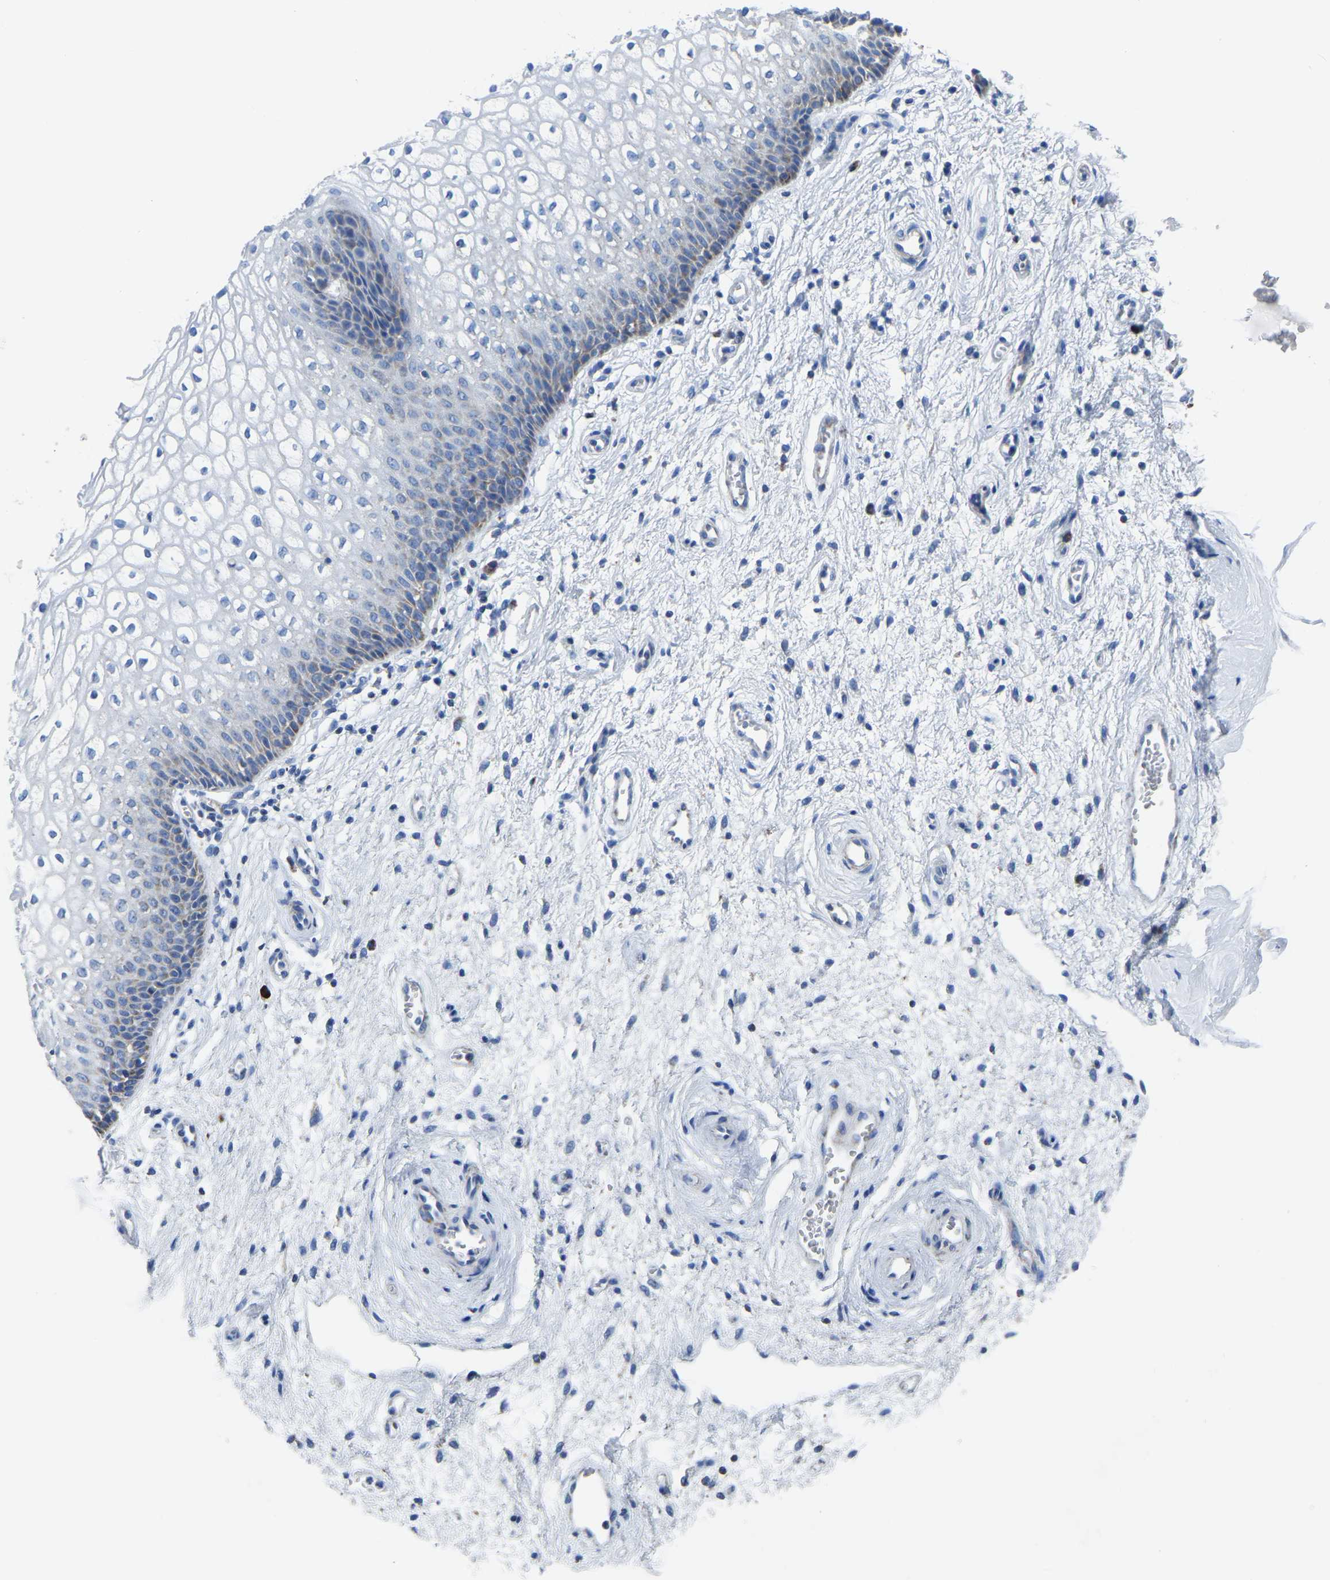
{"staining": {"intensity": "negative", "quantity": "none", "location": "none"}, "tissue": "vagina", "cell_type": "Squamous epithelial cells", "image_type": "normal", "snomed": [{"axis": "morphology", "description": "Normal tissue, NOS"}, {"axis": "topography", "description": "Vagina"}], "caption": "An immunohistochemistry histopathology image of unremarkable vagina is shown. There is no staining in squamous epithelial cells of vagina.", "gene": "ETFA", "patient": {"sex": "female", "age": 34}}